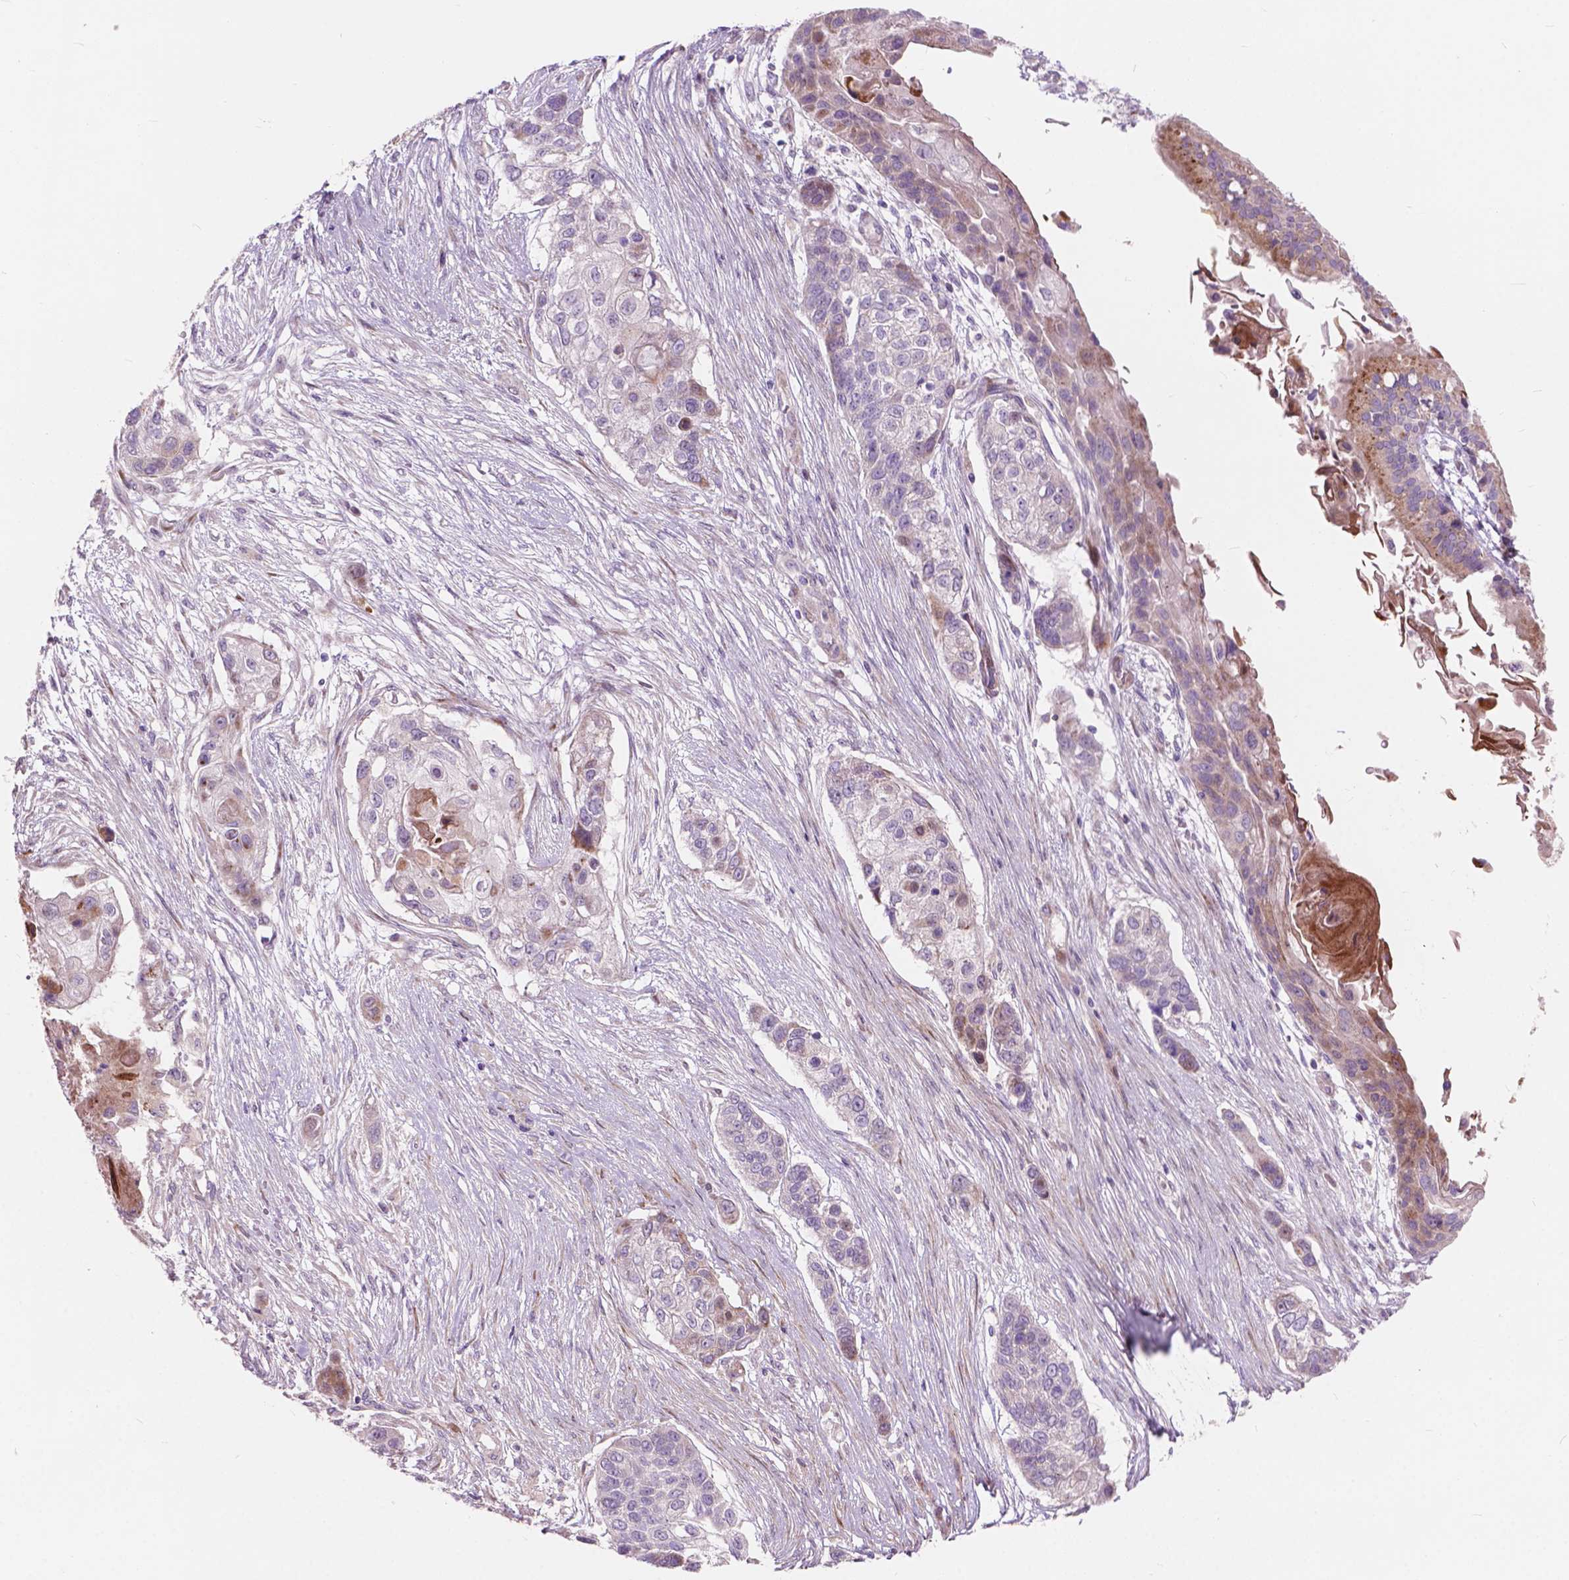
{"staining": {"intensity": "weak", "quantity": "<25%", "location": "cytoplasmic/membranous"}, "tissue": "lung cancer", "cell_type": "Tumor cells", "image_type": "cancer", "snomed": [{"axis": "morphology", "description": "Squamous cell carcinoma, NOS"}, {"axis": "topography", "description": "Lung"}], "caption": "IHC histopathology image of human lung cancer (squamous cell carcinoma) stained for a protein (brown), which displays no expression in tumor cells. (Brightfield microscopy of DAB IHC at high magnification).", "gene": "MORN1", "patient": {"sex": "male", "age": 69}}